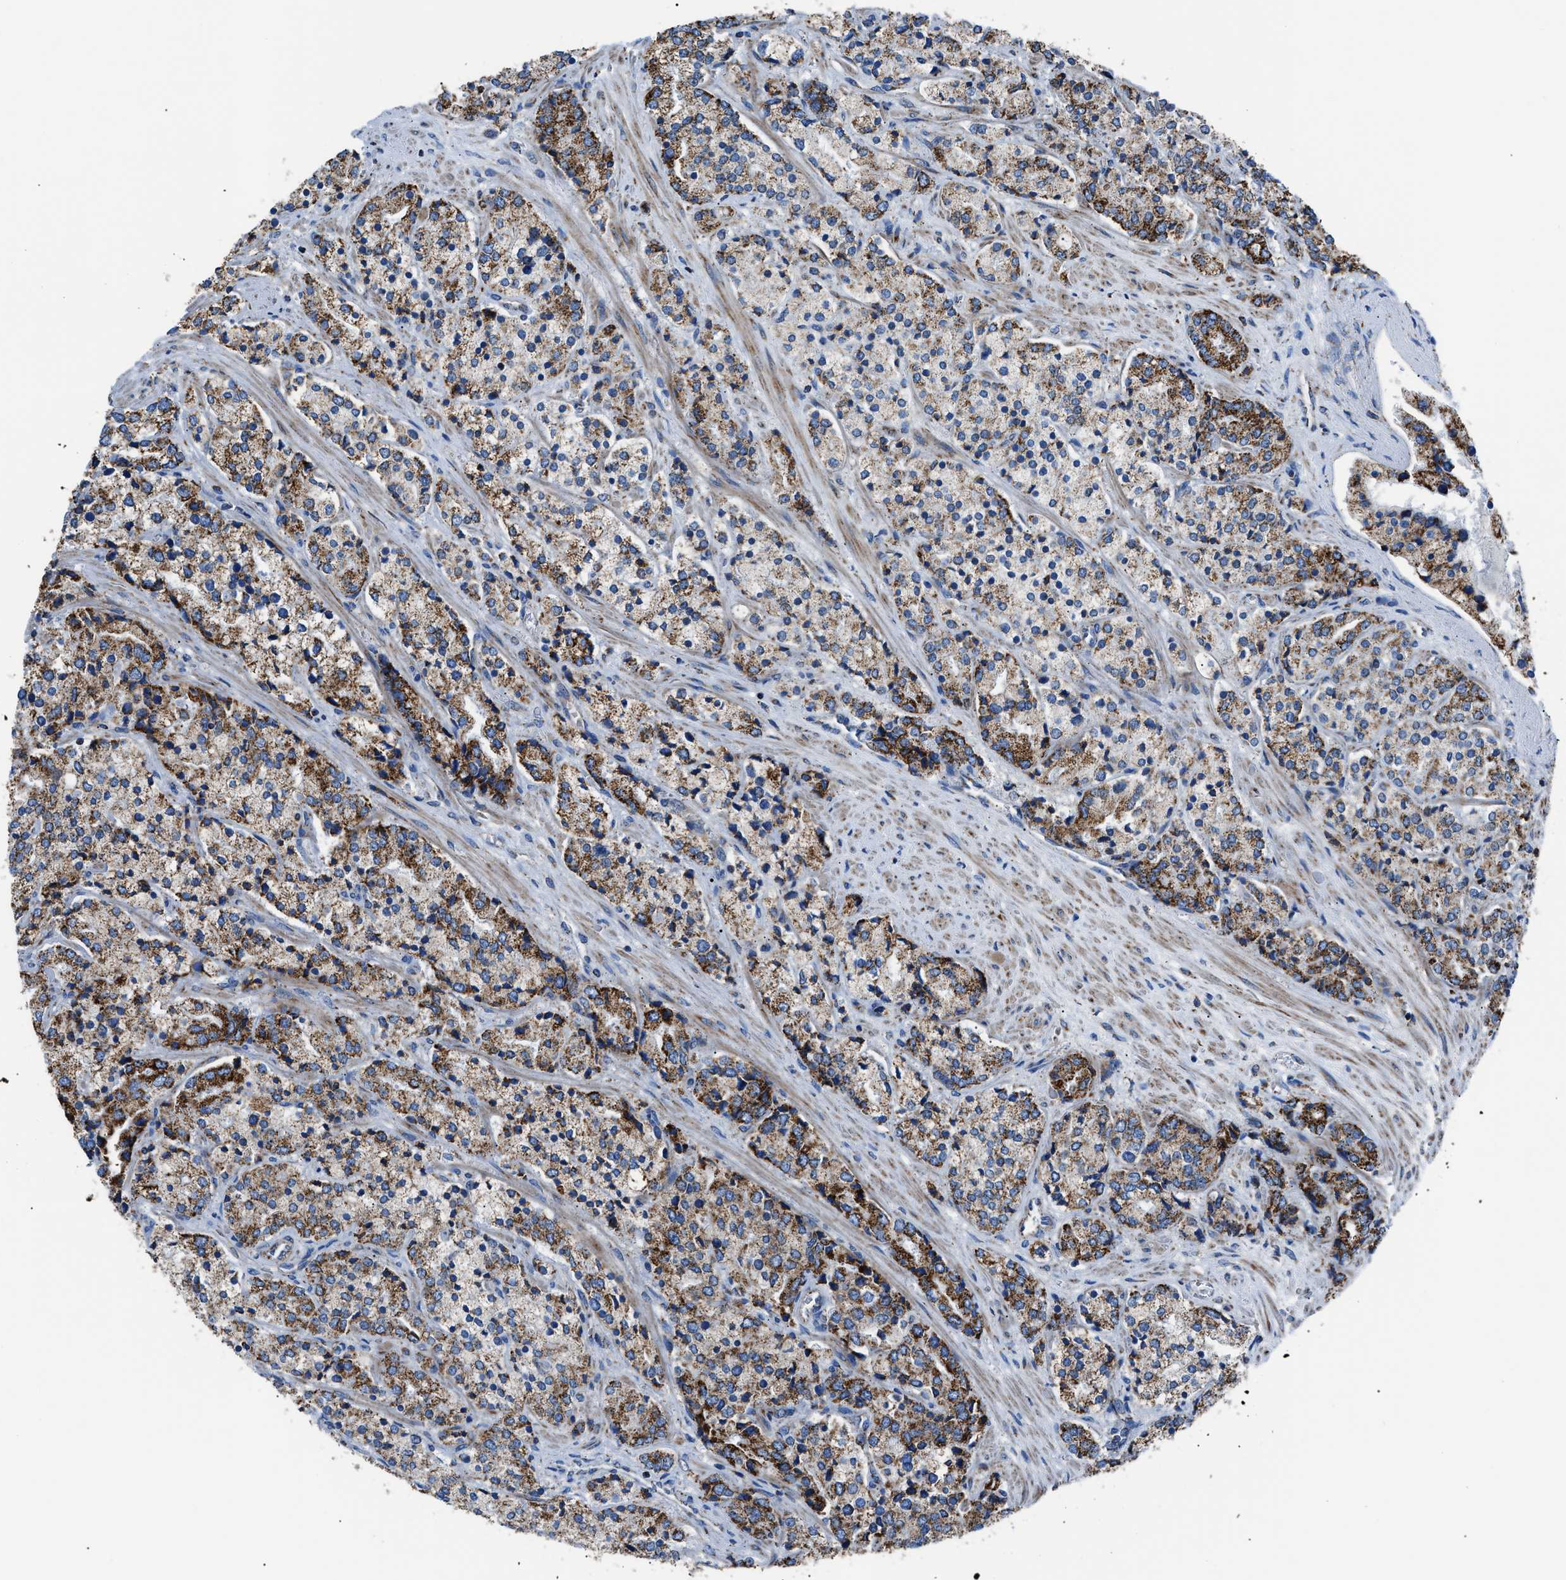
{"staining": {"intensity": "strong", "quantity": "25%-75%", "location": "cytoplasmic/membranous"}, "tissue": "prostate cancer", "cell_type": "Tumor cells", "image_type": "cancer", "snomed": [{"axis": "morphology", "description": "Adenocarcinoma, High grade"}, {"axis": "topography", "description": "Prostate"}], "caption": "Protein expression analysis of human prostate cancer (adenocarcinoma (high-grade)) reveals strong cytoplasmic/membranous positivity in about 25%-75% of tumor cells.", "gene": "PHB2", "patient": {"sex": "male", "age": 71}}